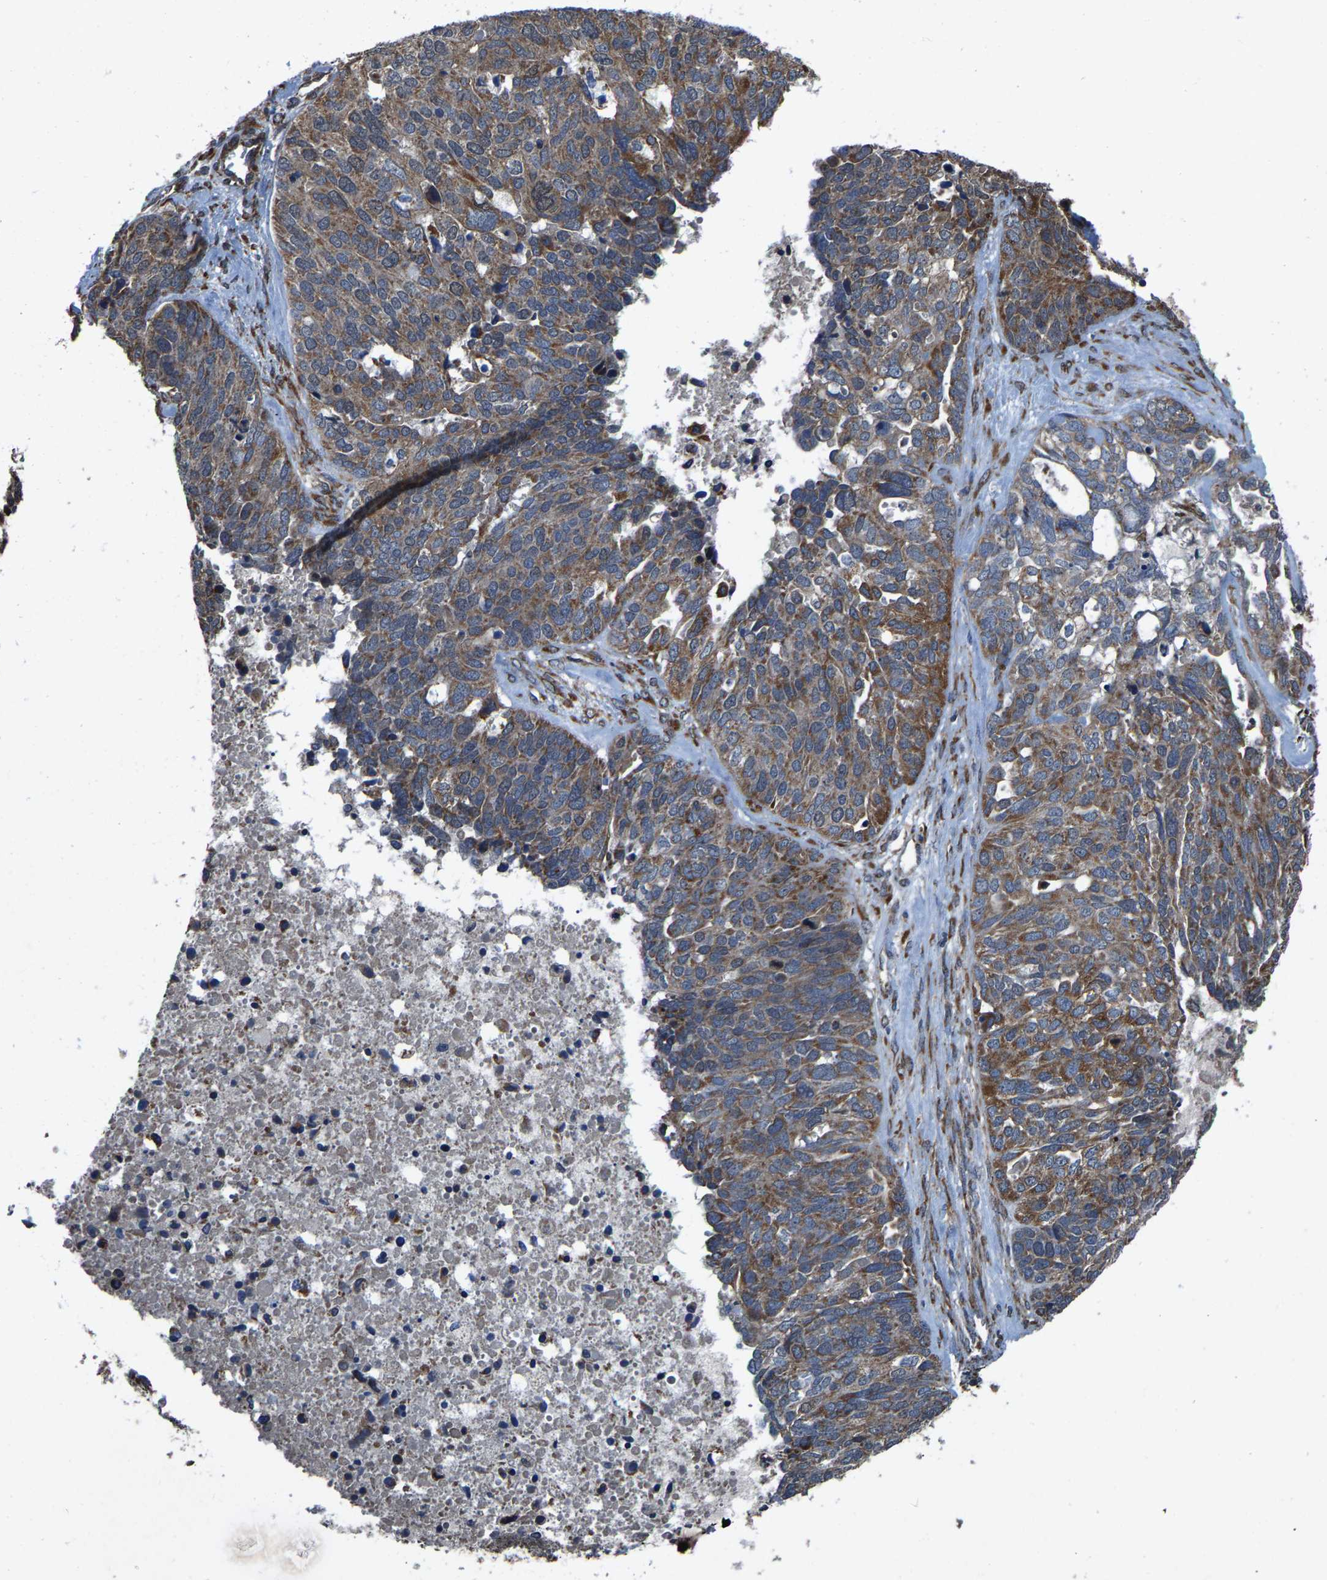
{"staining": {"intensity": "moderate", "quantity": ">75%", "location": "cytoplasmic/membranous"}, "tissue": "ovarian cancer", "cell_type": "Tumor cells", "image_type": "cancer", "snomed": [{"axis": "morphology", "description": "Cystadenocarcinoma, serous, NOS"}, {"axis": "topography", "description": "Ovary"}], "caption": "Immunohistochemical staining of human ovarian cancer (serous cystadenocarcinoma) shows medium levels of moderate cytoplasmic/membranous protein staining in about >75% of tumor cells.", "gene": "PDP1", "patient": {"sex": "female", "age": 44}}